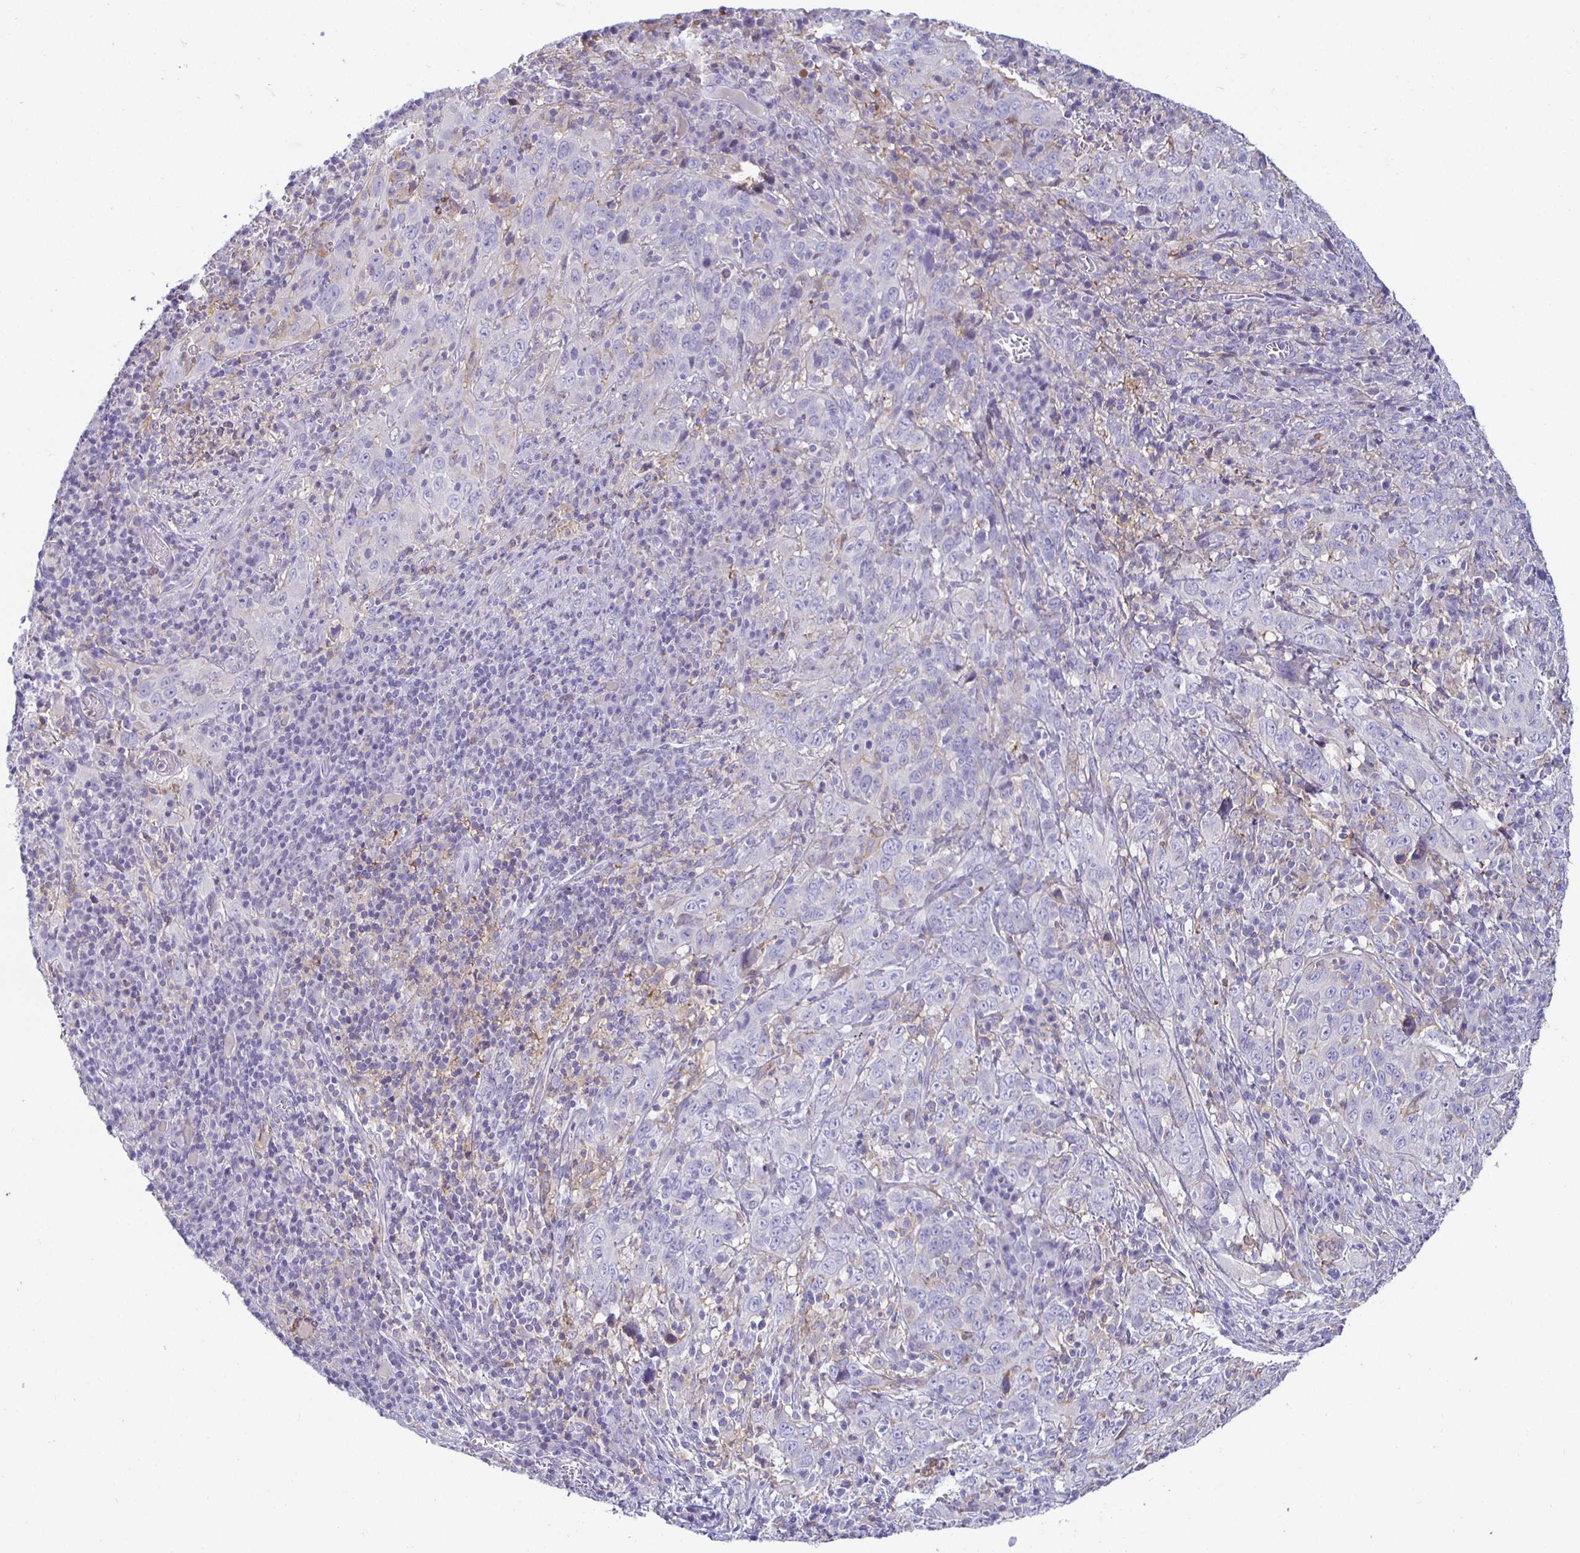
{"staining": {"intensity": "negative", "quantity": "none", "location": "none"}, "tissue": "cervical cancer", "cell_type": "Tumor cells", "image_type": "cancer", "snomed": [{"axis": "morphology", "description": "Squamous cell carcinoma, NOS"}, {"axis": "topography", "description": "Cervix"}], "caption": "Tumor cells are negative for protein expression in human squamous cell carcinoma (cervical).", "gene": "SIRPA", "patient": {"sex": "female", "age": 46}}